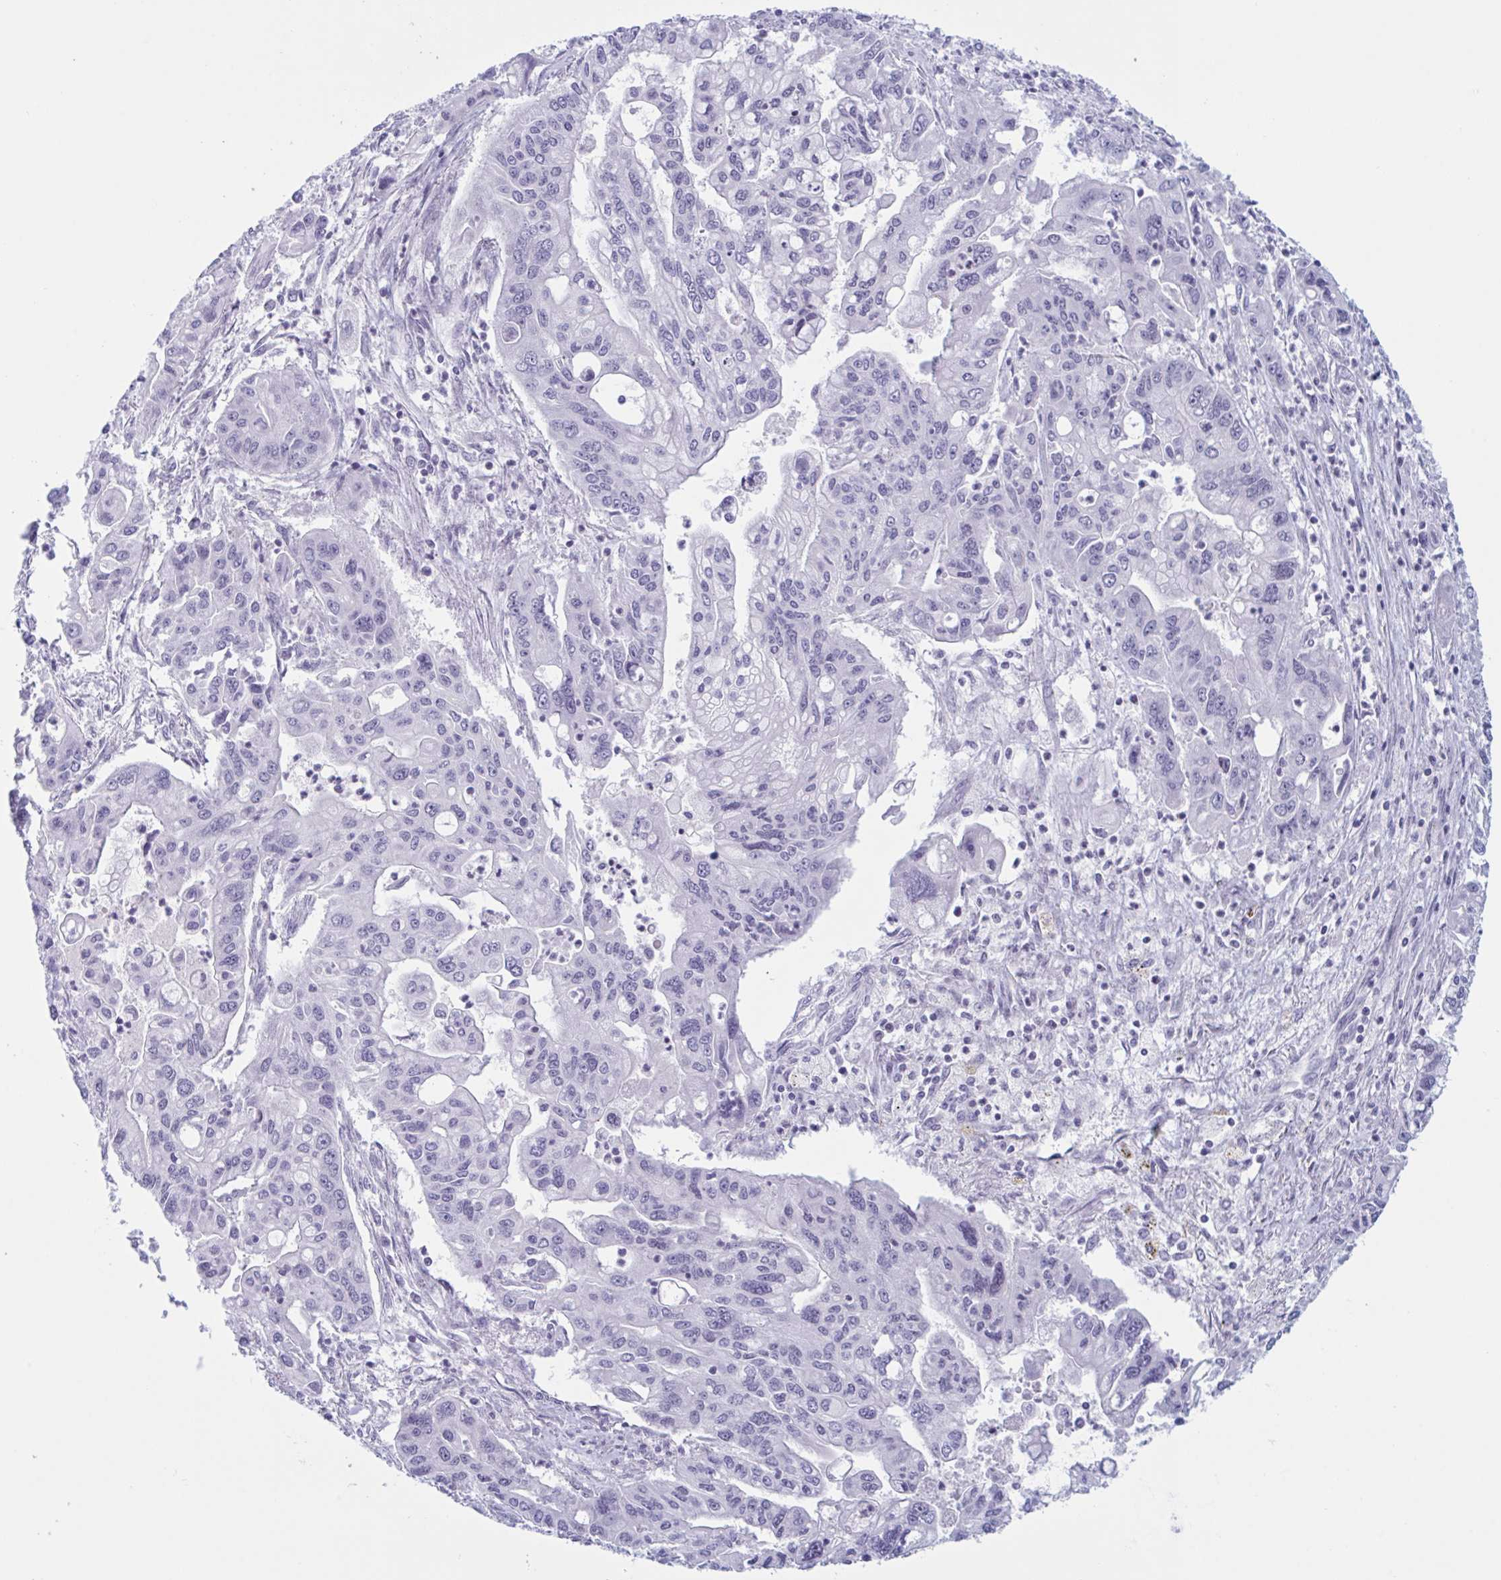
{"staining": {"intensity": "negative", "quantity": "none", "location": "none"}, "tissue": "pancreatic cancer", "cell_type": "Tumor cells", "image_type": "cancer", "snomed": [{"axis": "morphology", "description": "Adenocarcinoma, NOS"}, {"axis": "topography", "description": "Pancreas"}], "caption": "Pancreatic adenocarcinoma was stained to show a protein in brown. There is no significant staining in tumor cells. (DAB (3,3'-diaminobenzidine) immunohistochemistry with hematoxylin counter stain).", "gene": "NAA30", "patient": {"sex": "male", "age": 62}}